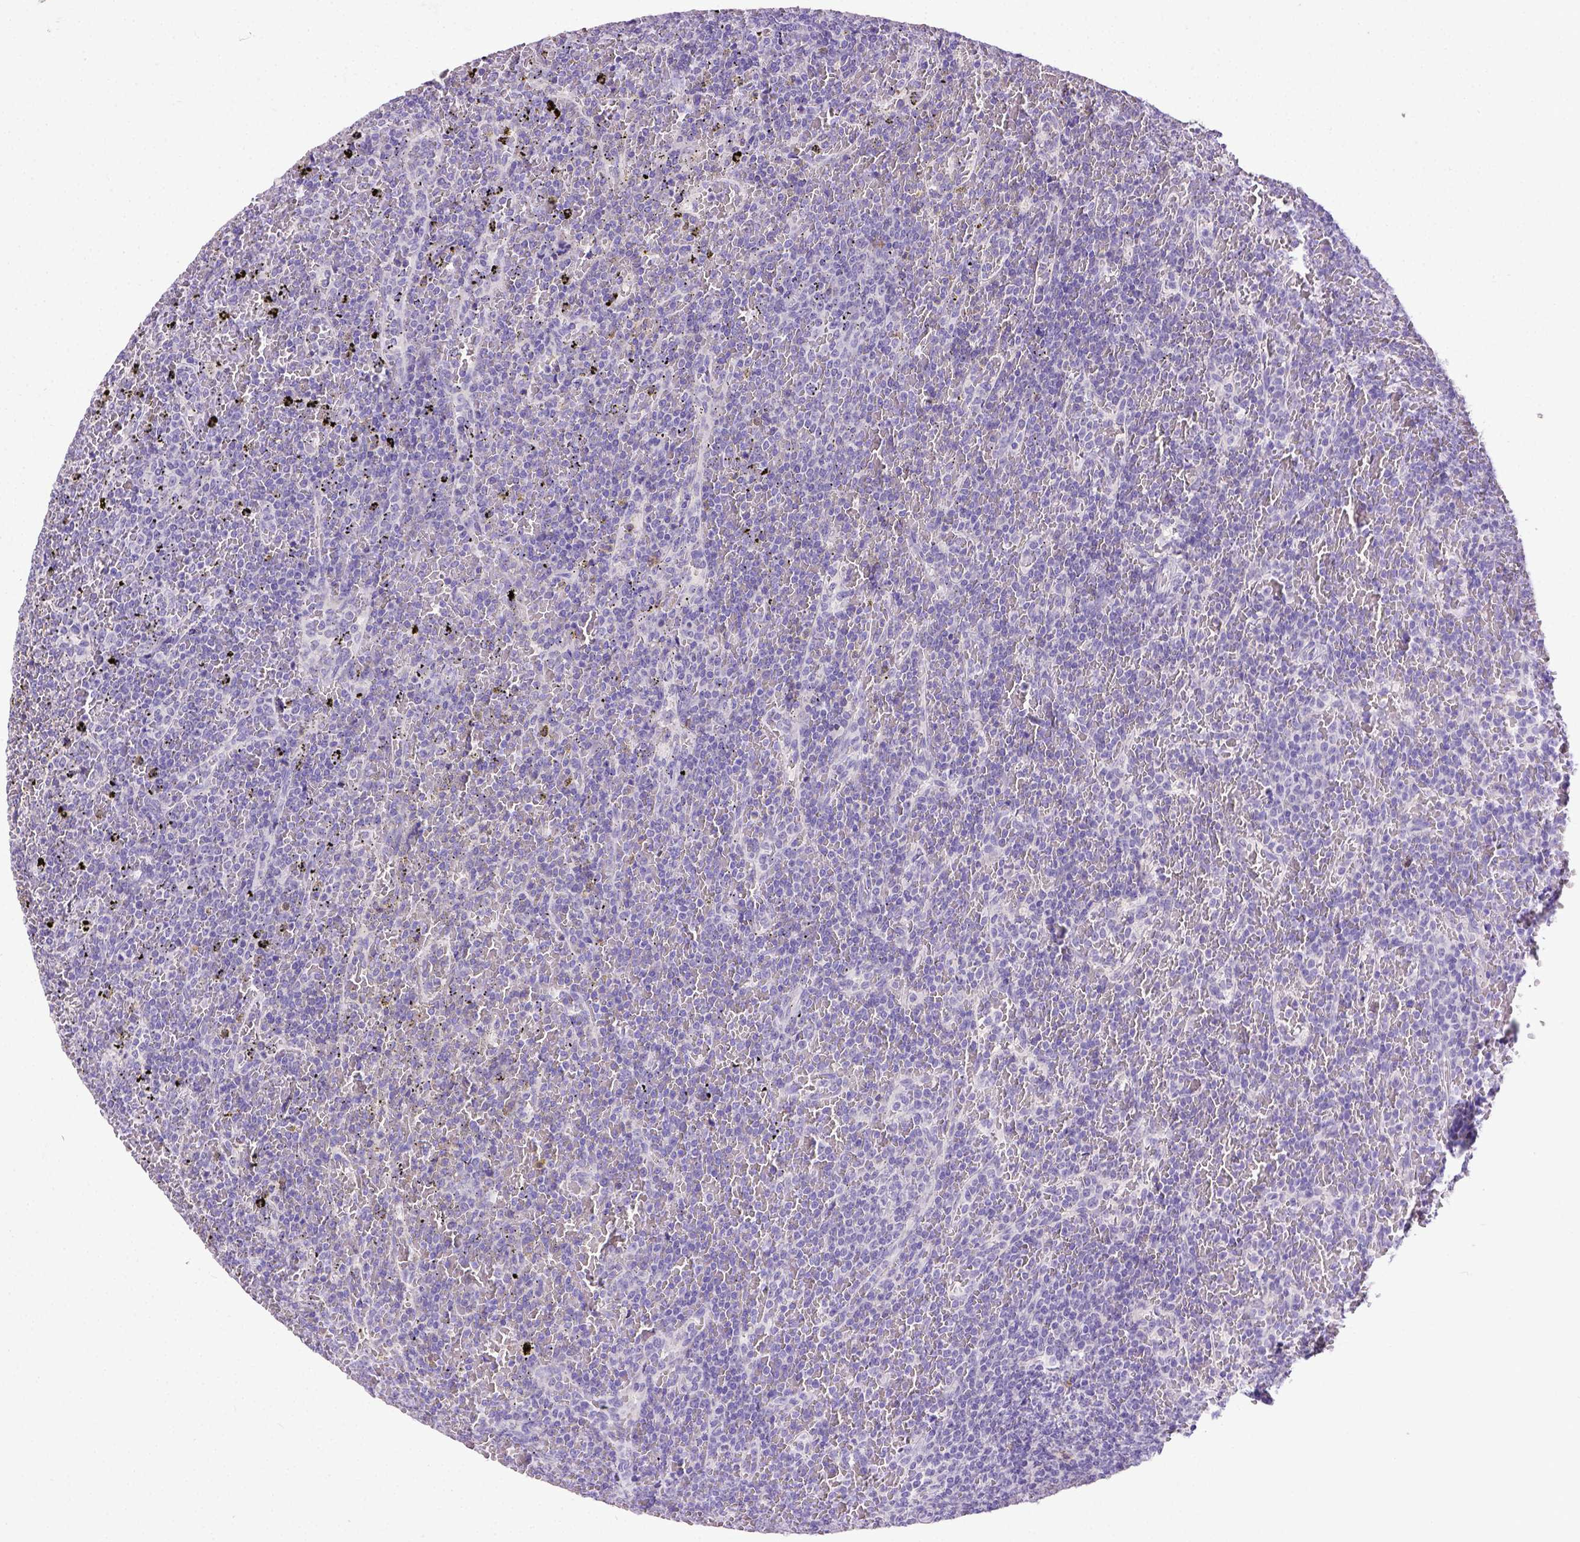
{"staining": {"intensity": "negative", "quantity": "none", "location": "none"}, "tissue": "lymphoma", "cell_type": "Tumor cells", "image_type": "cancer", "snomed": [{"axis": "morphology", "description": "Malignant lymphoma, non-Hodgkin's type, Low grade"}, {"axis": "topography", "description": "Spleen"}], "caption": "IHC of malignant lymphoma, non-Hodgkin's type (low-grade) shows no expression in tumor cells.", "gene": "B3GAT1", "patient": {"sex": "female", "age": 77}}